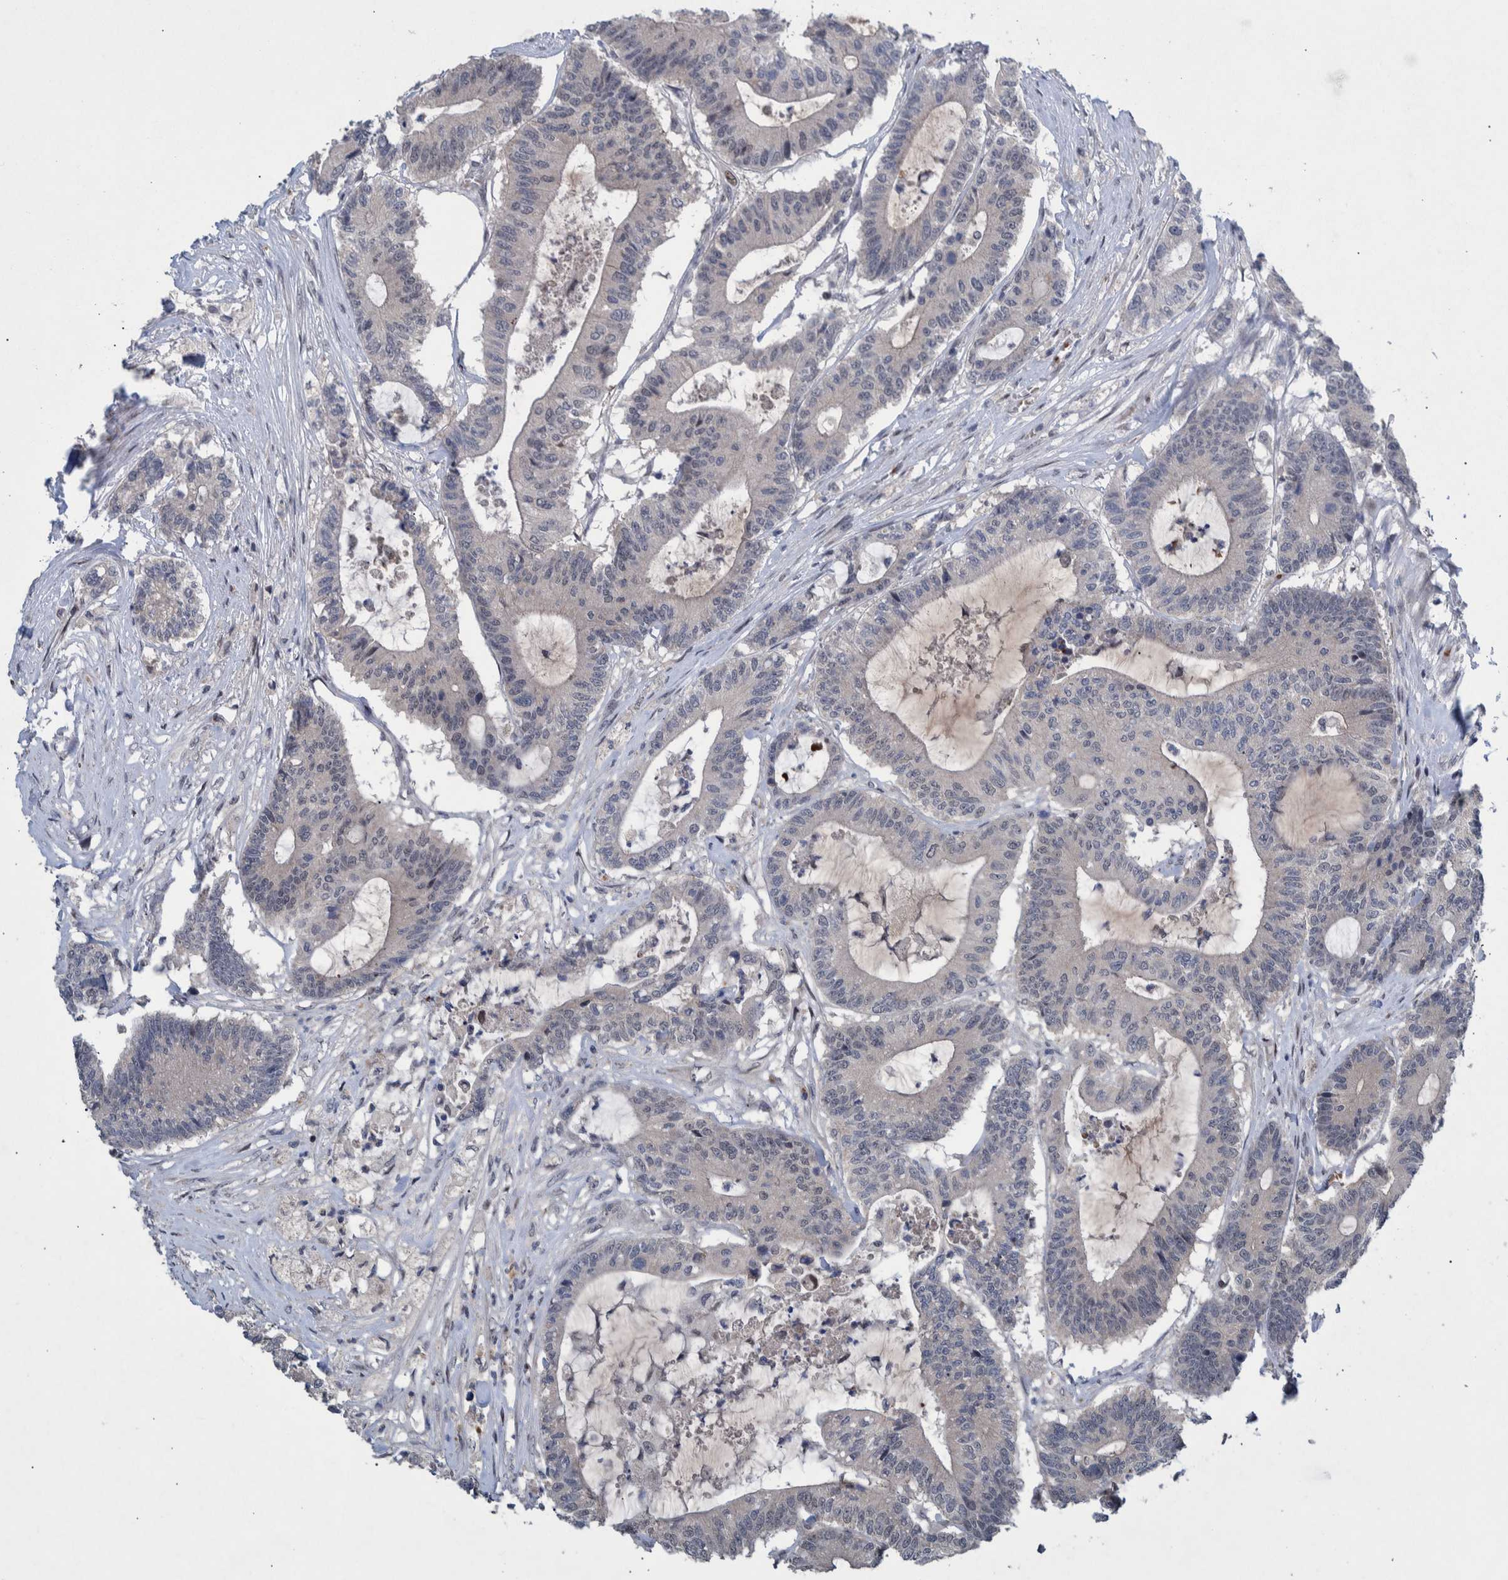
{"staining": {"intensity": "negative", "quantity": "none", "location": "none"}, "tissue": "colorectal cancer", "cell_type": "Tumor cells", "image_type": "cancer", "snomed": [{"axis": "morphology", "description": "Adenocarcinoma, NOS"}, {"axis": "topography", "description": "Colon"}], "caption": "IHC of colorectal cancer exhibits no positivity in tumor cells. The staining is performed using DAB brown chromogen with nuclei counter-stained in using hematoxylin.", "gene": "ESRP1", "patient": {"sex": "female", "age": 84}}